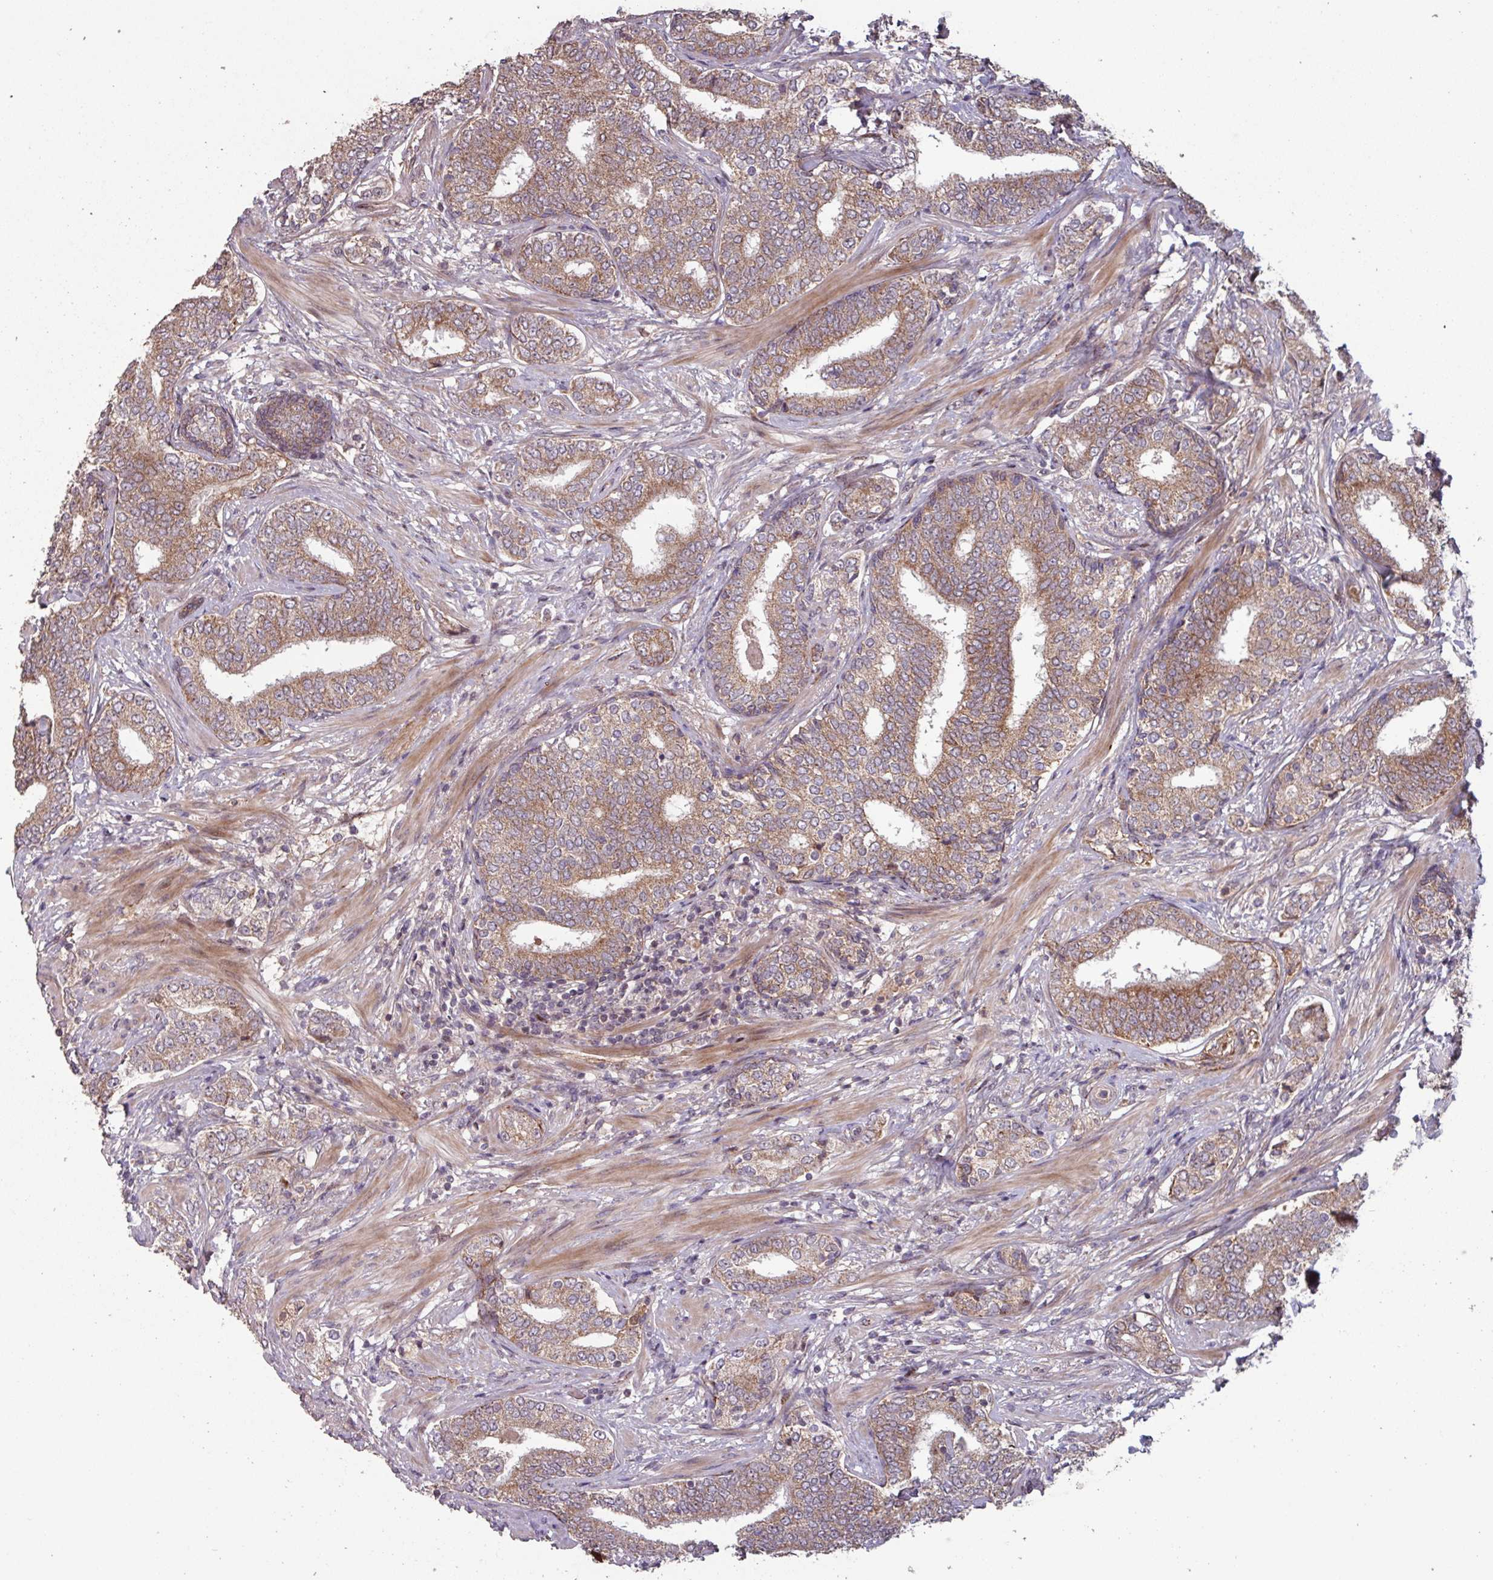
{"staining": {"intensity": "moderate", "quantity": ">75%", "location": "cytoplasmic/membranous"}, "tissue": "prostate cancer", "cell_type": "Tumor cells", "image_type": "cancer", "snomed": [{"axis": "morphology", "description": "Adenocarcinoma, High grade"}, {"axis": "topography", "description": "Prostate"}], "caption": "This histopathology image shows immunohistochemistry (IHC) staining of human adenocarcinoma (high-grade) (prostate), with medium moderate cytoplasmic/membranous positivity in about >75% of tumor cells.", "gene": "TMEM88", "patient": {"sex": "male", "age": 72}}